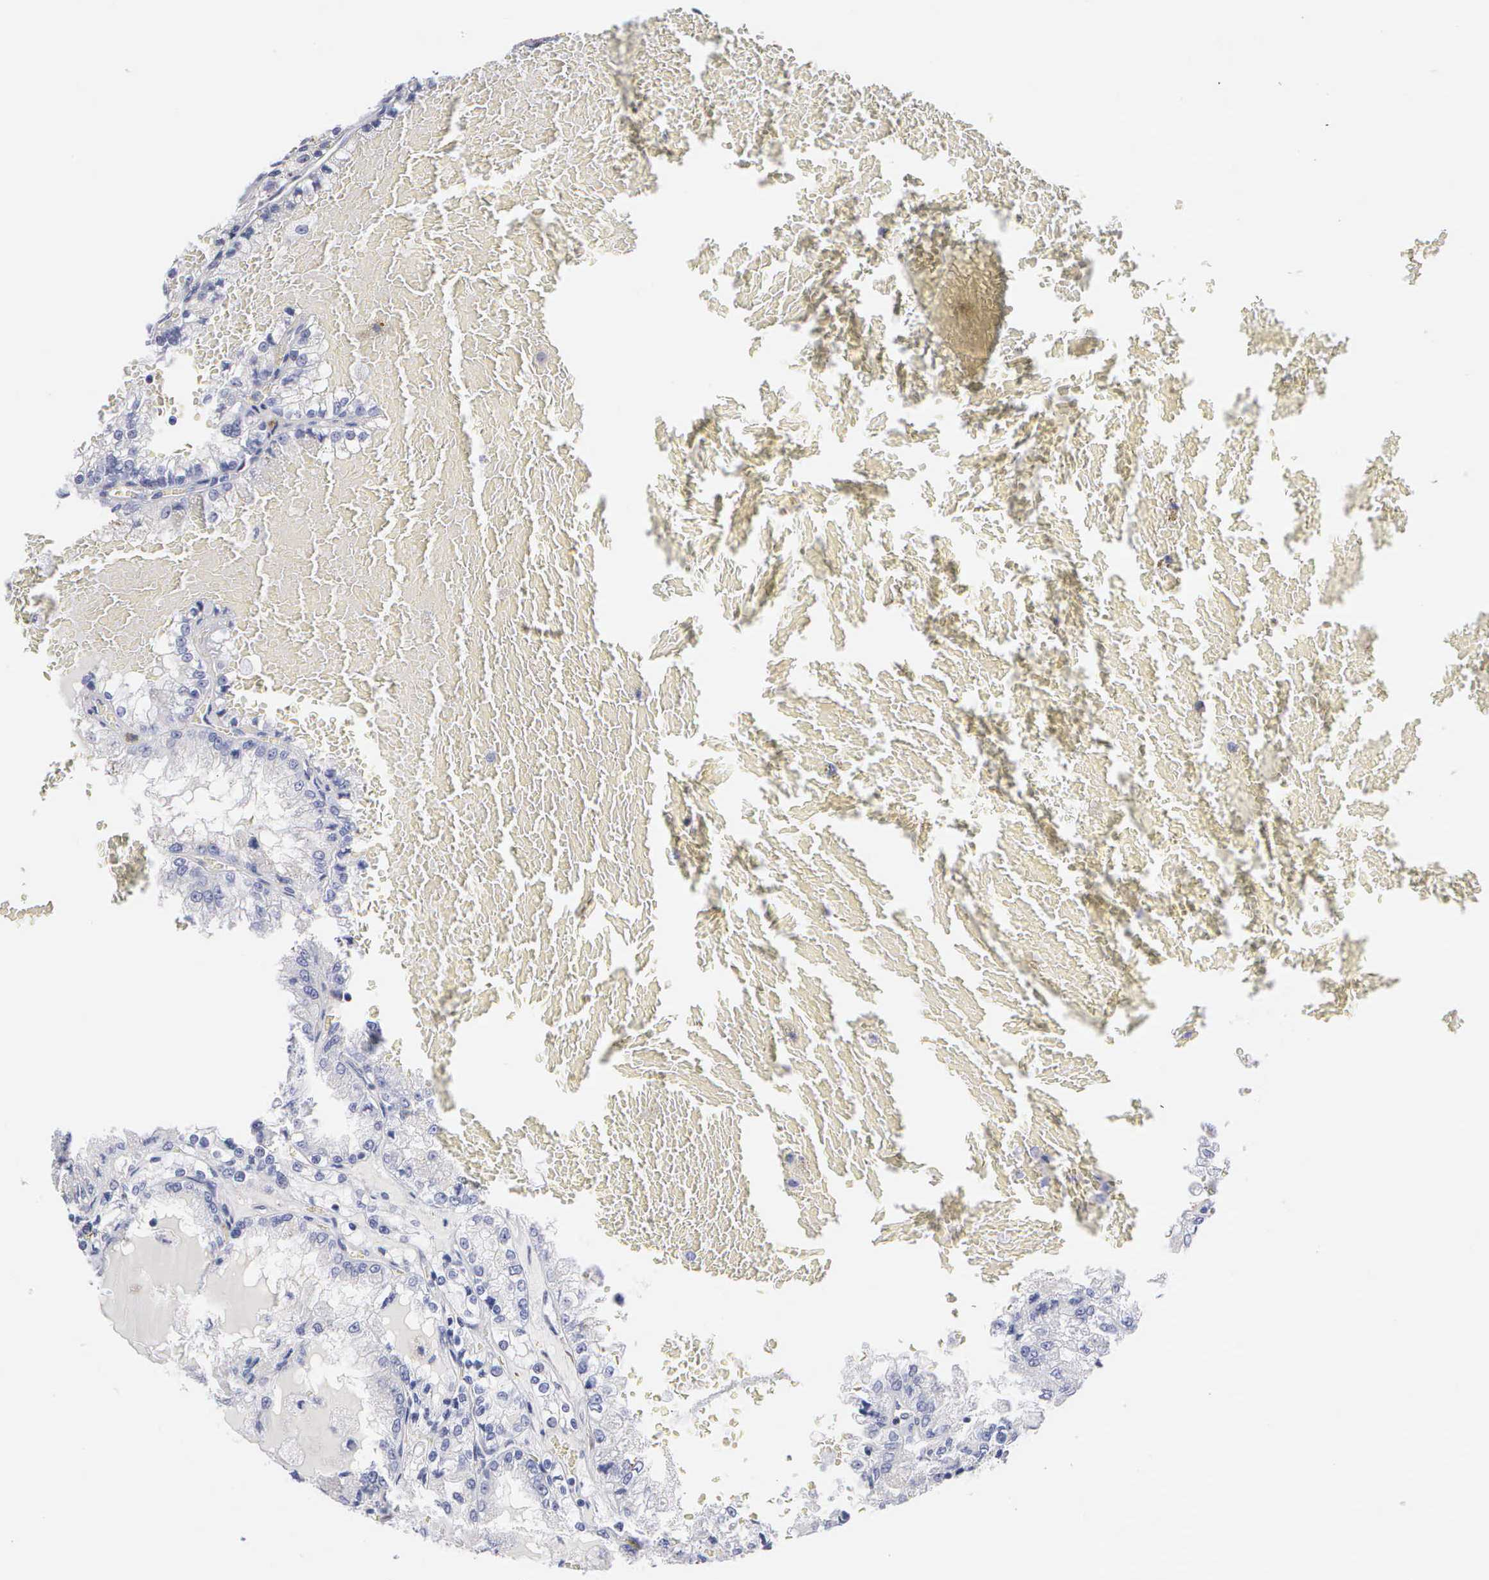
{"staining": {"intensity": "negative", "quantity": "none", "location": "none"}, "tissue": "renal cancer", "cell_type": "Tumor cells", "image_type": "cancer", "snomed": [{"axis": "morphology", "description": "Adenocarcinoma, NOS"}, {"axis": "topography", "description": "Kidney"}], "caption": "There is no significant positivity in tumor cells of renal cancer (adenocarcinoma). (DAB (3,3'-diaminobenzidine) immunohistochemistry (IHC) visualized using brightfield microscopy, high magnification).", "gene": "ELFN2", "patient": {"sex": "female", "age": 56}}